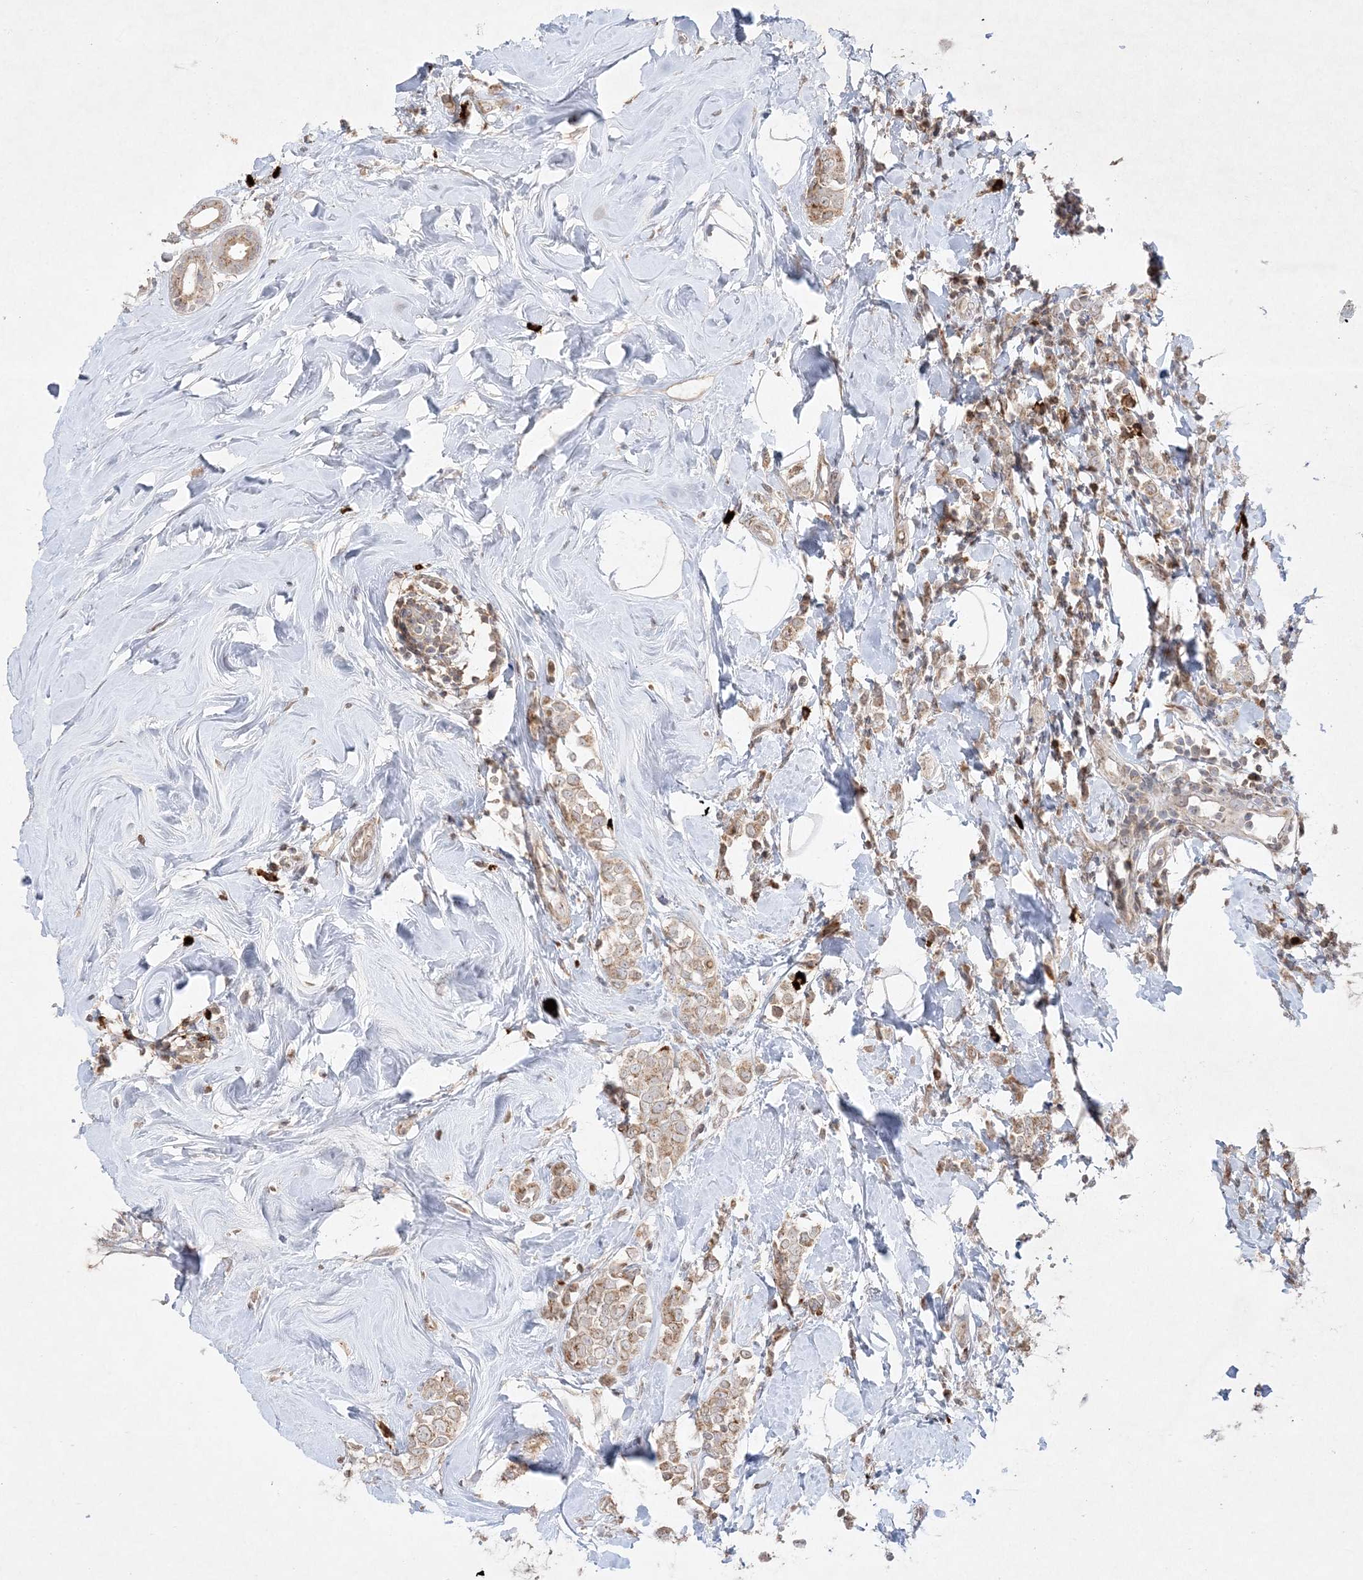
{"staining": {"intensity": "weak", "quantity": ">75%", "location": "cytoplasmic/membranous"}, "tissue": "breast cancer", "cell_type": "Tumor cells", "image_type": "cancer", "snomed": [{"axis": "morphology", "description": "Lobular carcinoma"}, {"axis": "topography", "description": "Breast"}], "caption": "IHC of human breast lobular carcinoma exhibits low levels of weak cytoplasmic/membranous positivity in approximately >75% of tumor cells.", "gene": "CLNK", "patient": {"sex": "female", "age": 47}}